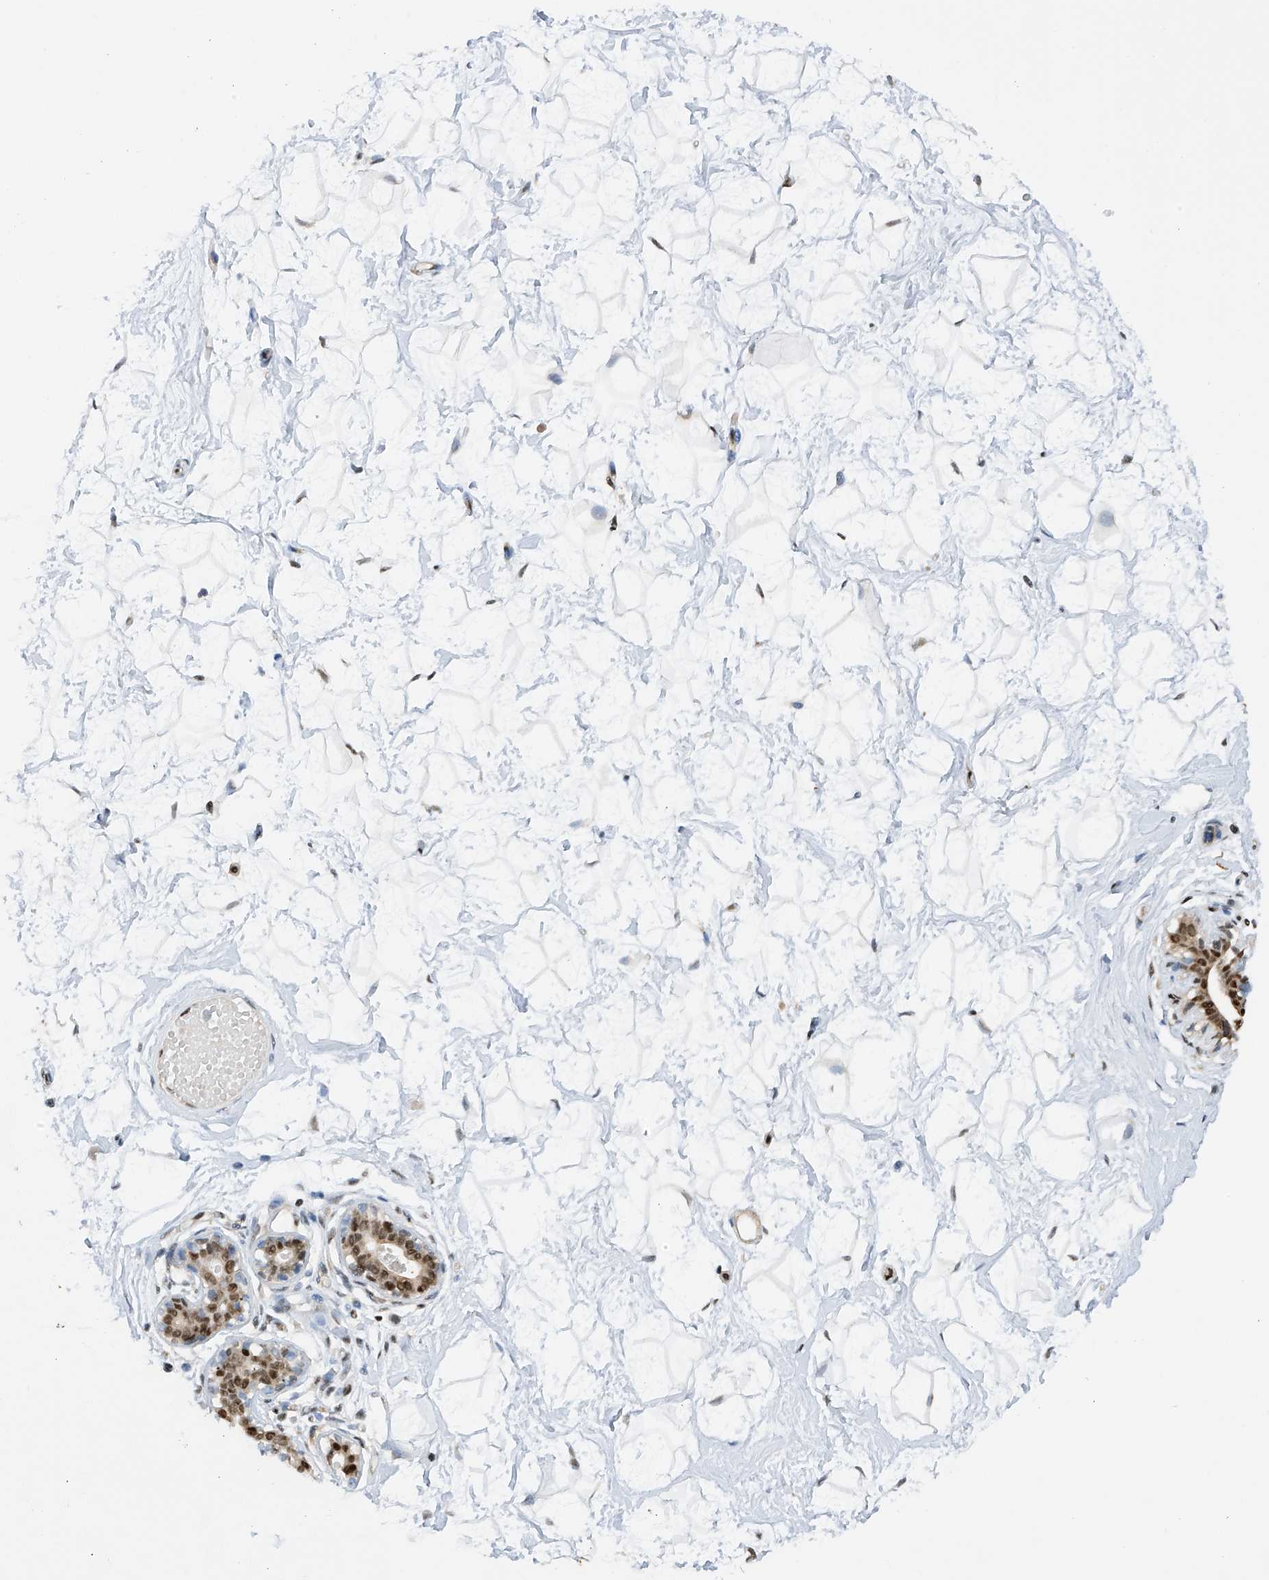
{"staining": {"intensity": "negative", "quantity": "none", "location": "none"}, "tissue": "breast", "cell_type": "Adipocytes", "image_type": "normal", "snomed": [{"axis": "morphology", "description": "Normal tissue, NOS"}, {"axis": "morphology", "description": "Adenoma, NOS"}, {"axis": "topography", "description": "Breast"}], "caption": "High magnification brightfield microscopy of normal breast stained with DAB (3,3'-diaminobenzidine) (brown) and counterstained with hematoxylin (blue): adipocytes show no significant expression. Brightfield microscopy of immunohistochemistry (IHC) stained with DAB (3,3'-diaminobenzidine) (brown) and hematoxylin (blue), captured at high magnification.", "gene": "PMM1", "patient": {"sex": "female", "age": 23}}